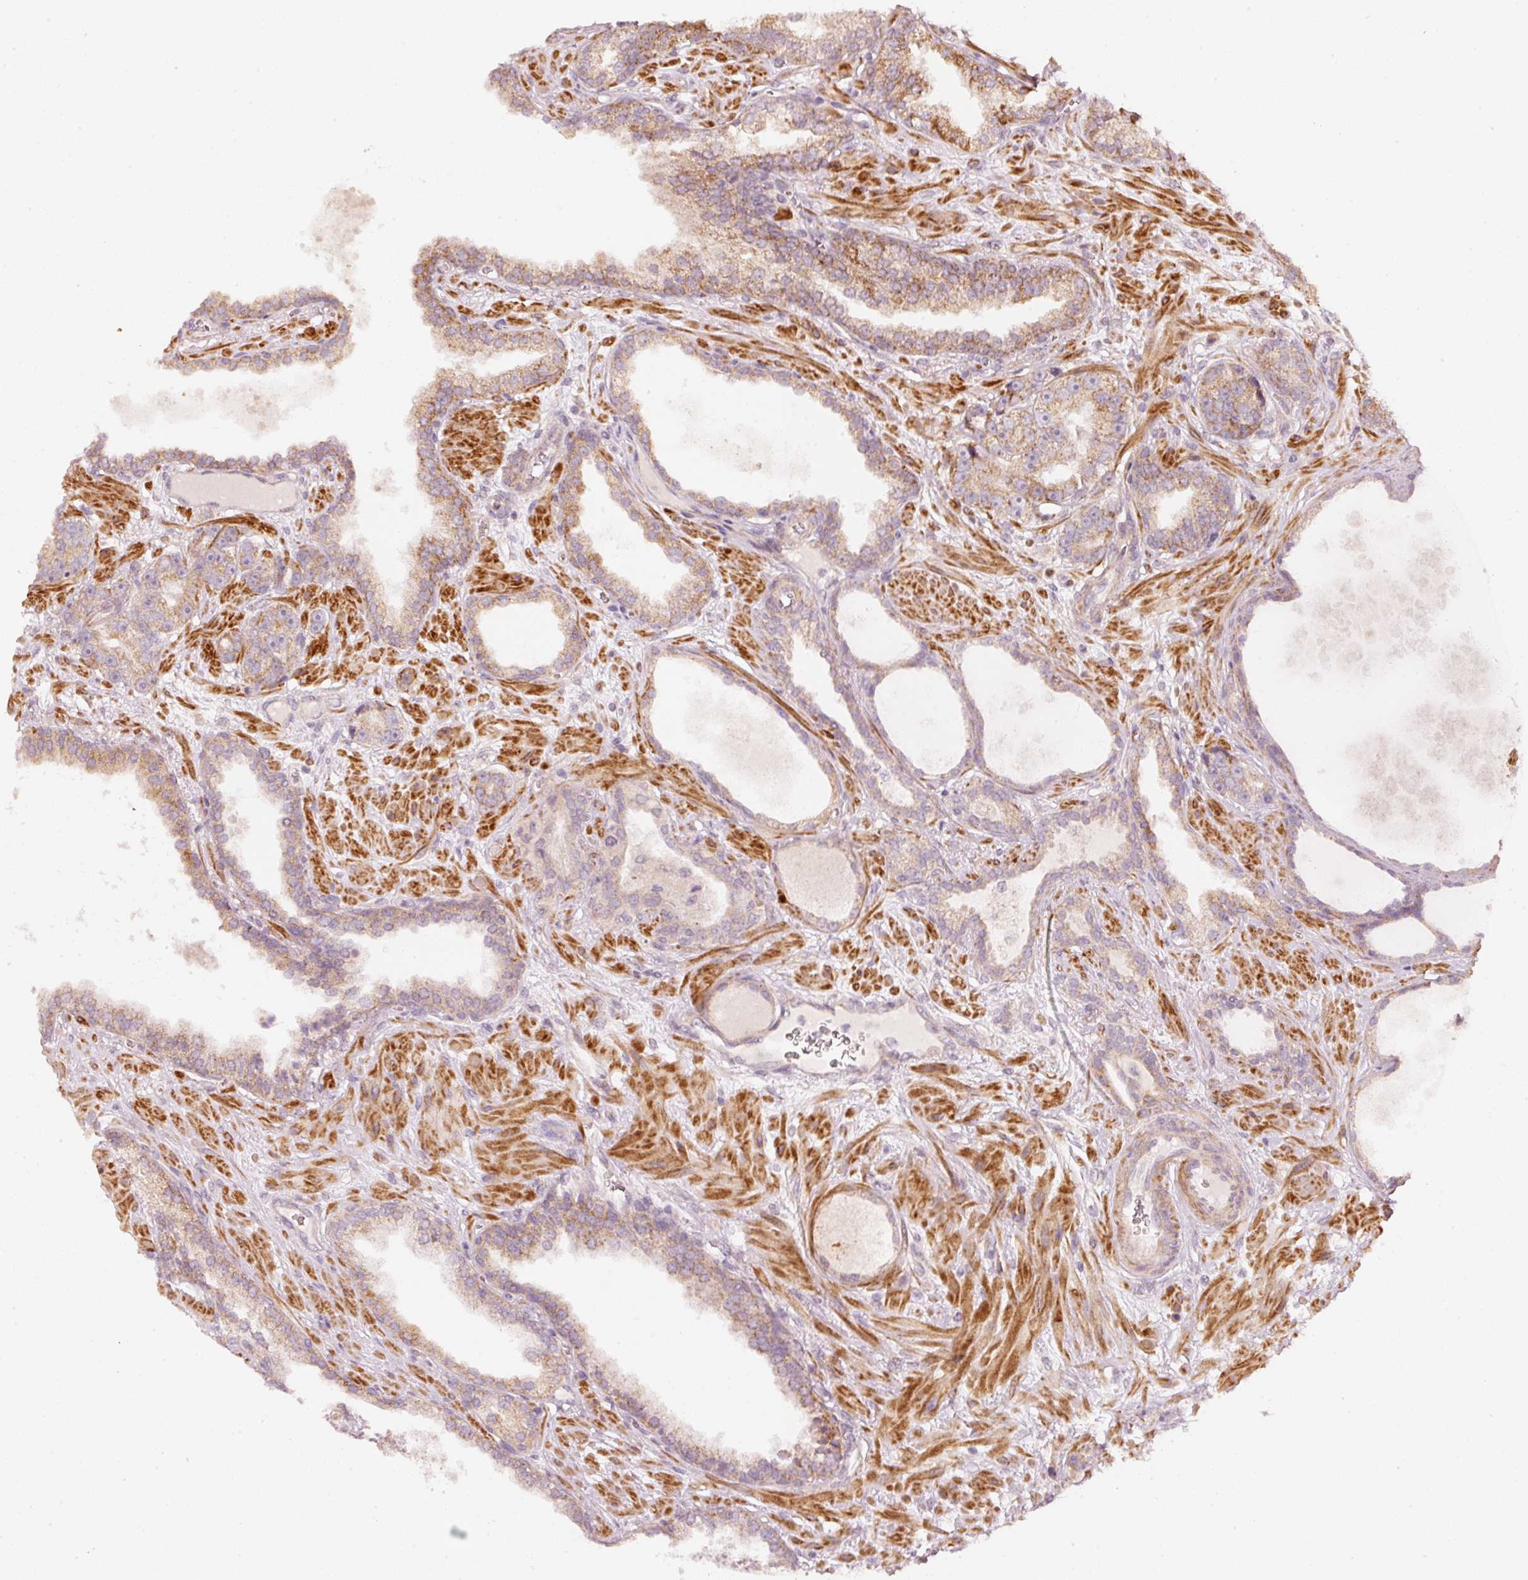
{"staining": {"intensity": "weak", "quantity": ">75%", "location": "cytoplasmic/membranous"}, "tissue": "prostate cancer", "cell_type": "Tumor cells", "image_type": "cancer", "snomed": [{"axis": "morphology", "description": "Adenocarcinoma, High grade"}, {"axis": "topography", "description": "Prostate"}], "caption": "Immunohistochemical staining of prostate high-grade adenocarcinoma exhibits low levels of weak cytoplasmic/membranous positivity in about >75% of tumor cells.", "gene": "ARHGAP22", "patient": {"sex": "male", "age": 71}}